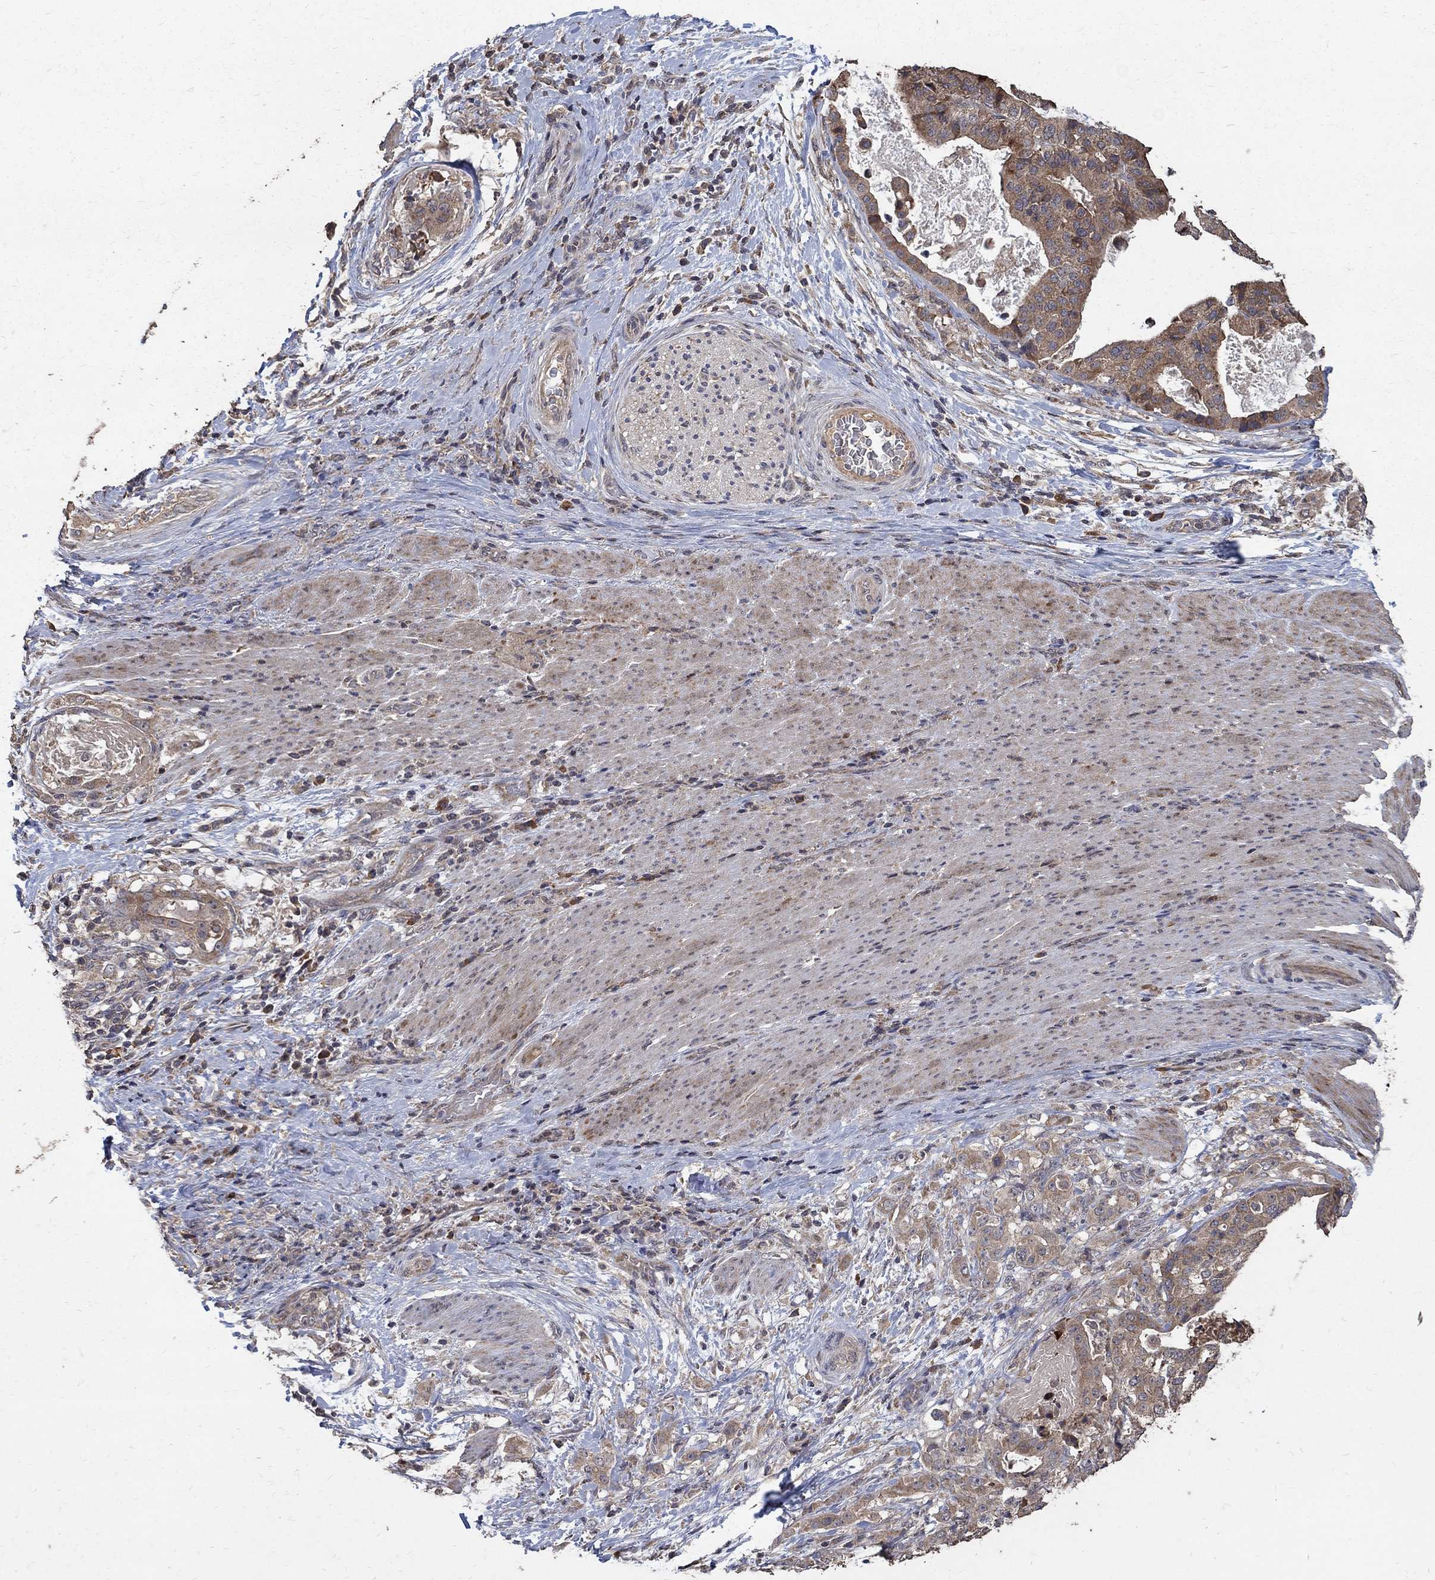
{"staining": {"intensity": "moderate", "quantity": "<25%", "location": "cytoplasmic/membranous"}, "tissue": "stomach cancer", "cell_type": "Tumor cells", "image_type": "cancer", "snomed": [{"axis": "morphology", "description": "Adenocarcinoma, NOS"}, {"axis": "topography", "description": "Stomach"}], "caption": "Immunohistochemistry photomicrograph of human stomach cancer stained for a protein (brown), which reveals low levels of moderate cytoplasmic/membranous expression in about <25% of tumor cells.", "gene": "C17orf75", "patient": {"sex": "male", "age": 48}}